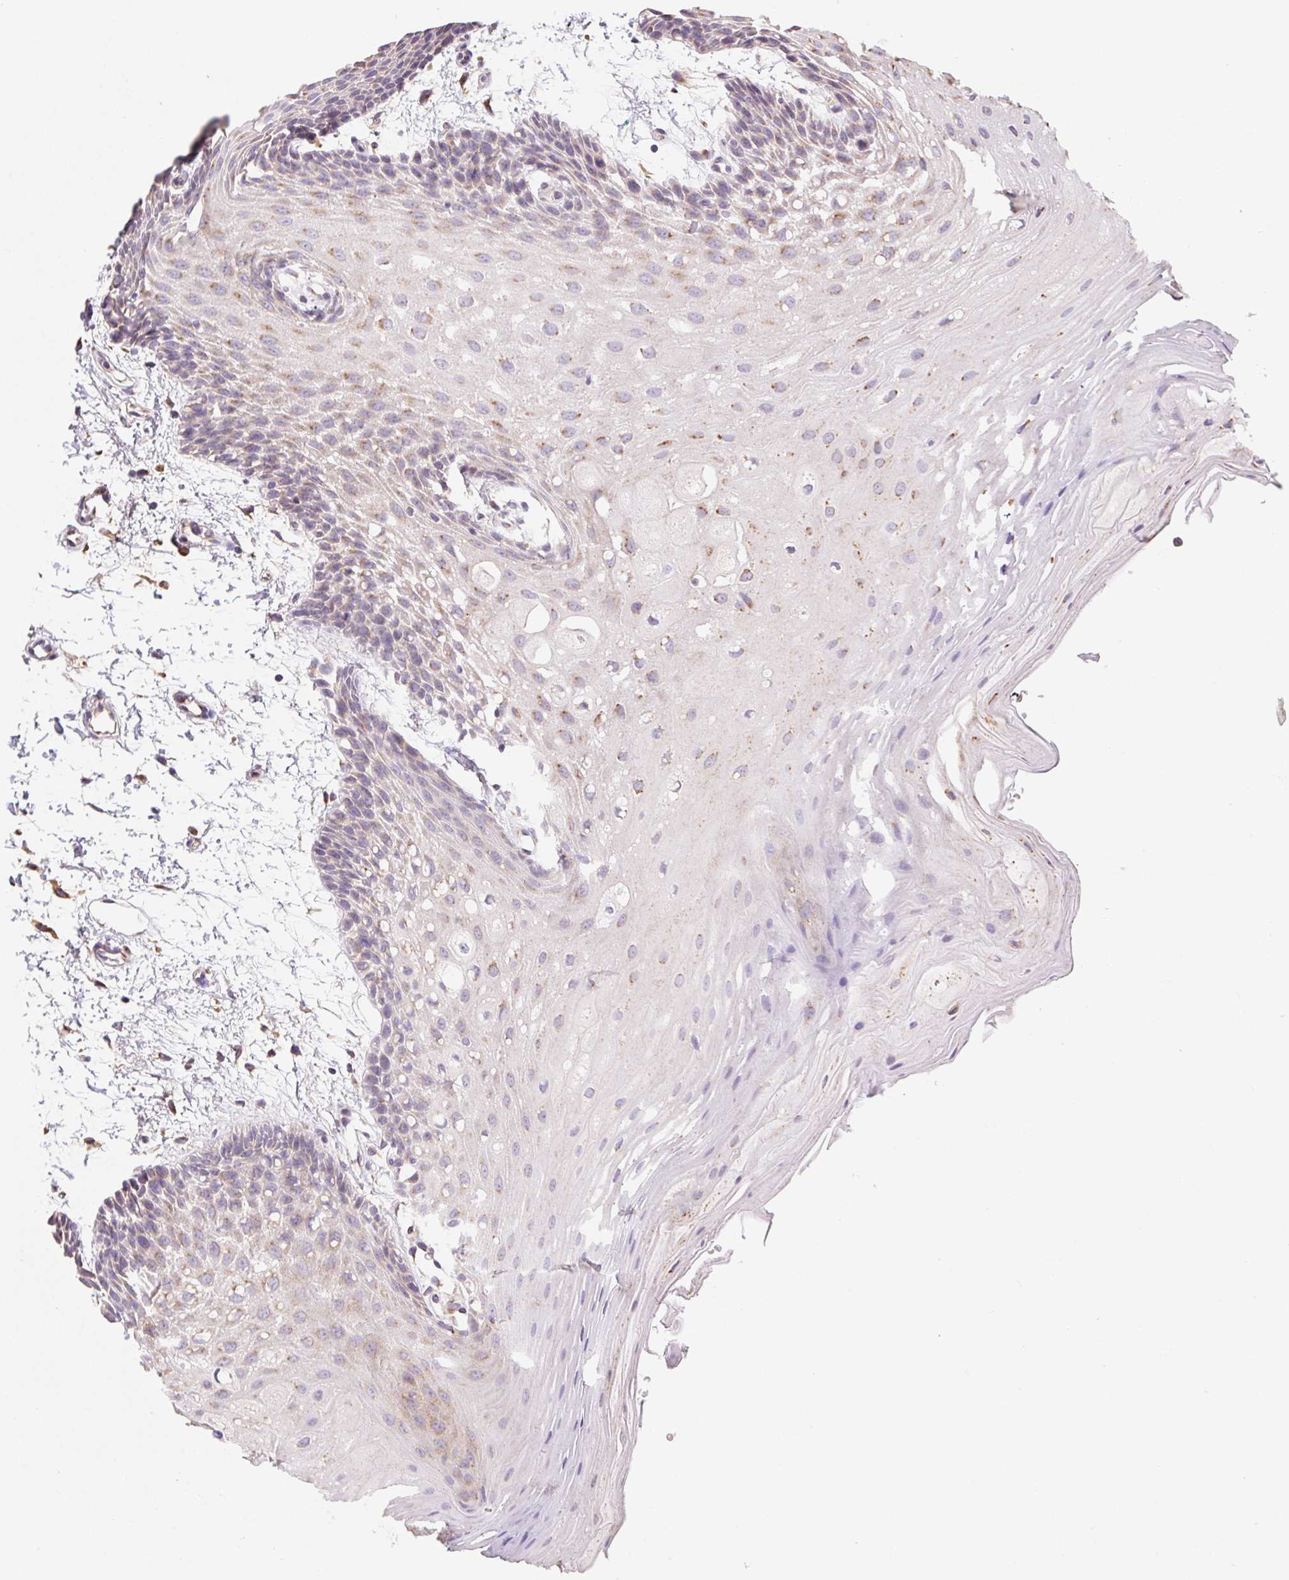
{"staining": {"intensity": "moderate", "quantity": "<25%", "location": "cytoplasmic/membranous"}, "tissue": "oral mucosa", "cell_type": "Squamous epithelial cells", "image_type": "normal", "snomed": [{"axis": "morphology", "description": "Normal tissue, NOS"}, {"axis": "morphology", "description": "Squamous cell carcinoma, NOS"}, {"axis": "topography", "description": "Oral tissue"}, {"axis": "topography", "description": "Tounge, NOS"}, {"axis": "topography", "description": "Head-Neck"}], "caption": "A high-resolution photomicrograph shows immunohistochemistry staining of unremarkable oral mucosa, which exhibits moderate cytoplasmic/membranous staining in approximately <25% of squamous epithelial cells.", "gene": "RAB1A", "patient": {"sex": "male", "age": 62}}